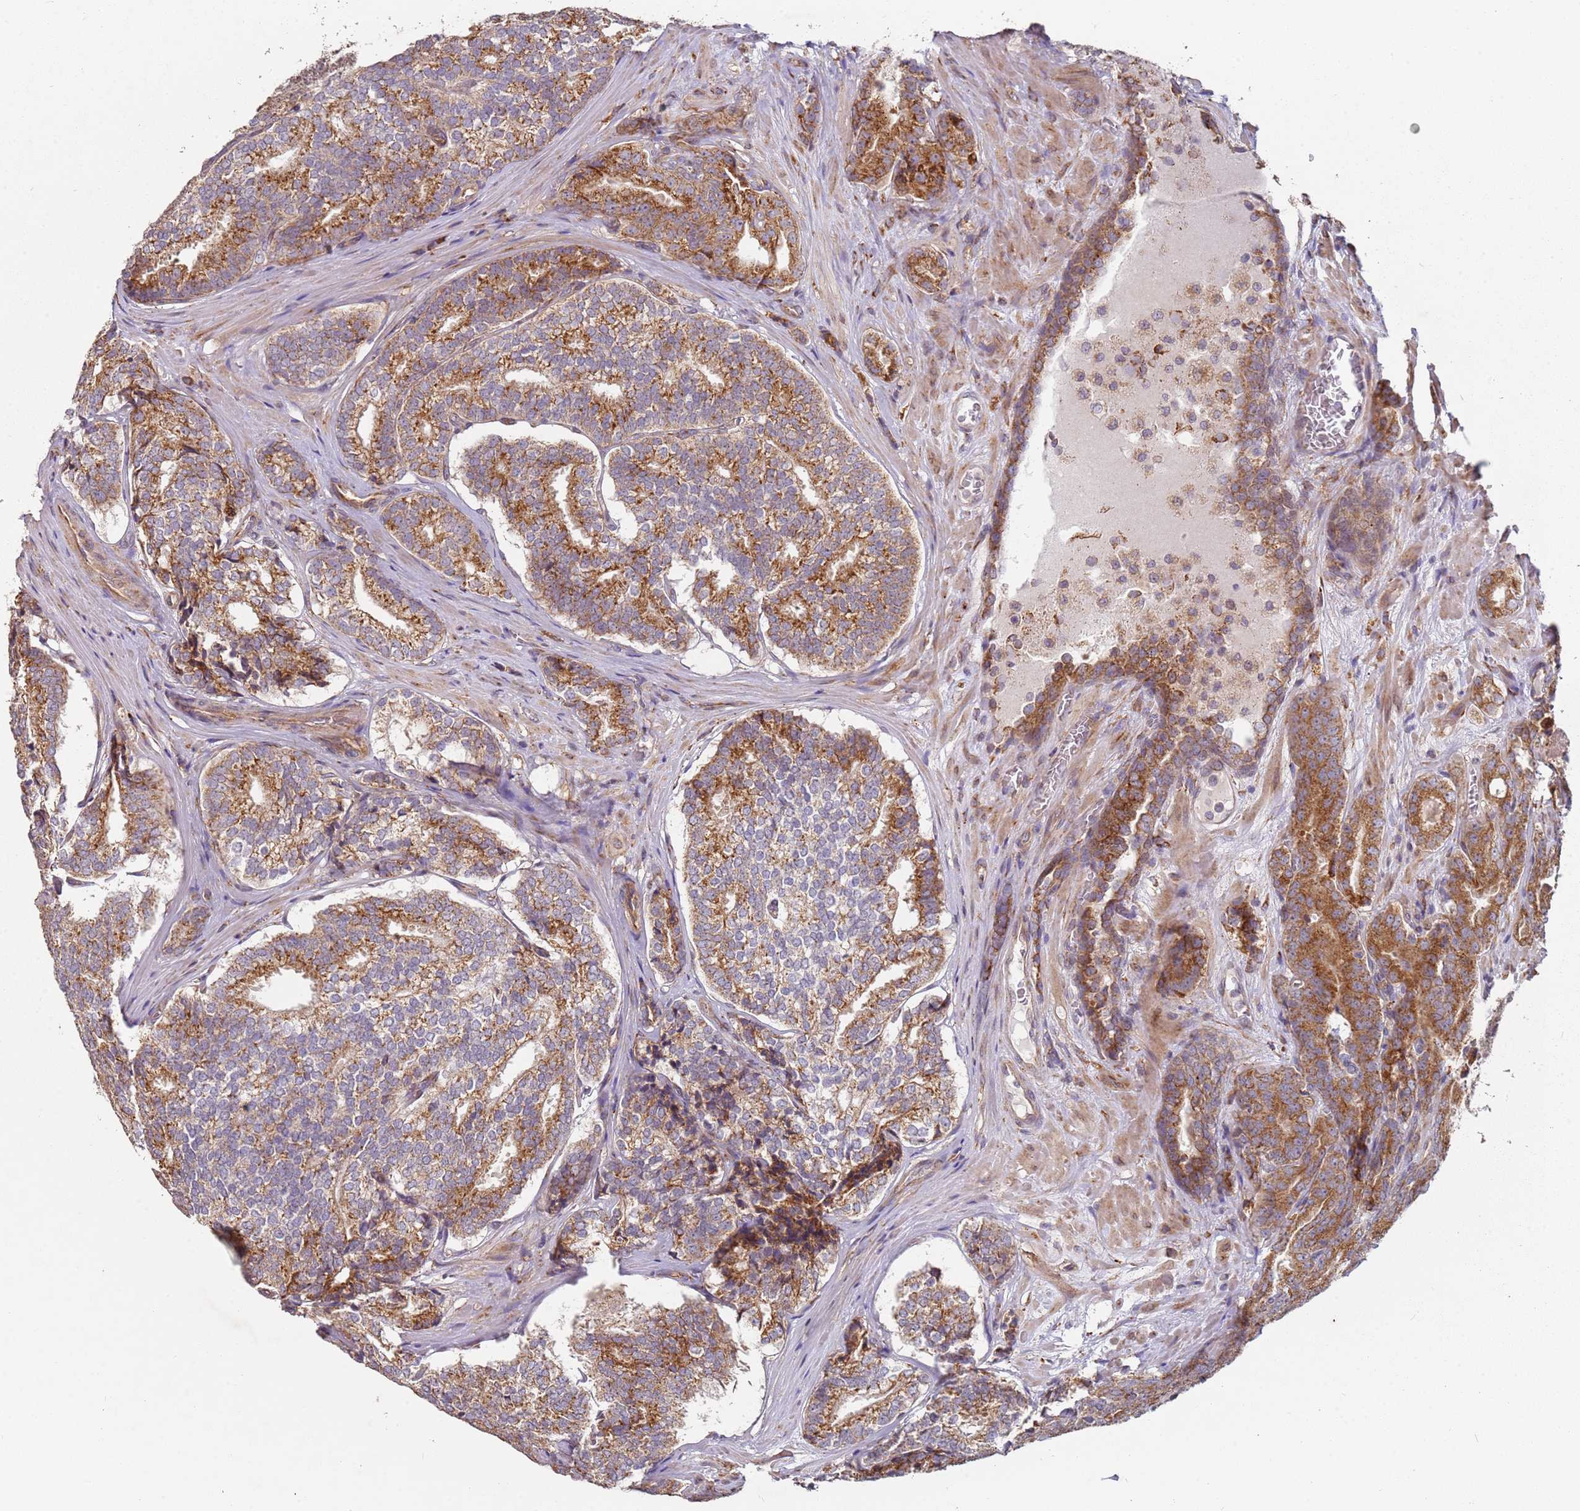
{"staining": {"intensity": "strong", "quantity": ">75%", "location": "cytoplasmic/membranous"}, "tissue": "prostate cancer", "cell_type": "Tumor cells", "image_type": "cancer", "snomed": [{"axis": "morphology", "description": "Adenocarcinoma, High grade"}, {"axis": "topography", "description": "Prostate"}], "caption": "Adenocarcinoma (high-grade) (prostate) stained for a protein demonstrates strong cytoplasmic/membranous positivity in tumor cells.", "gene": "ARFRP1", "patient": {"sex": "male", "age": 63}}